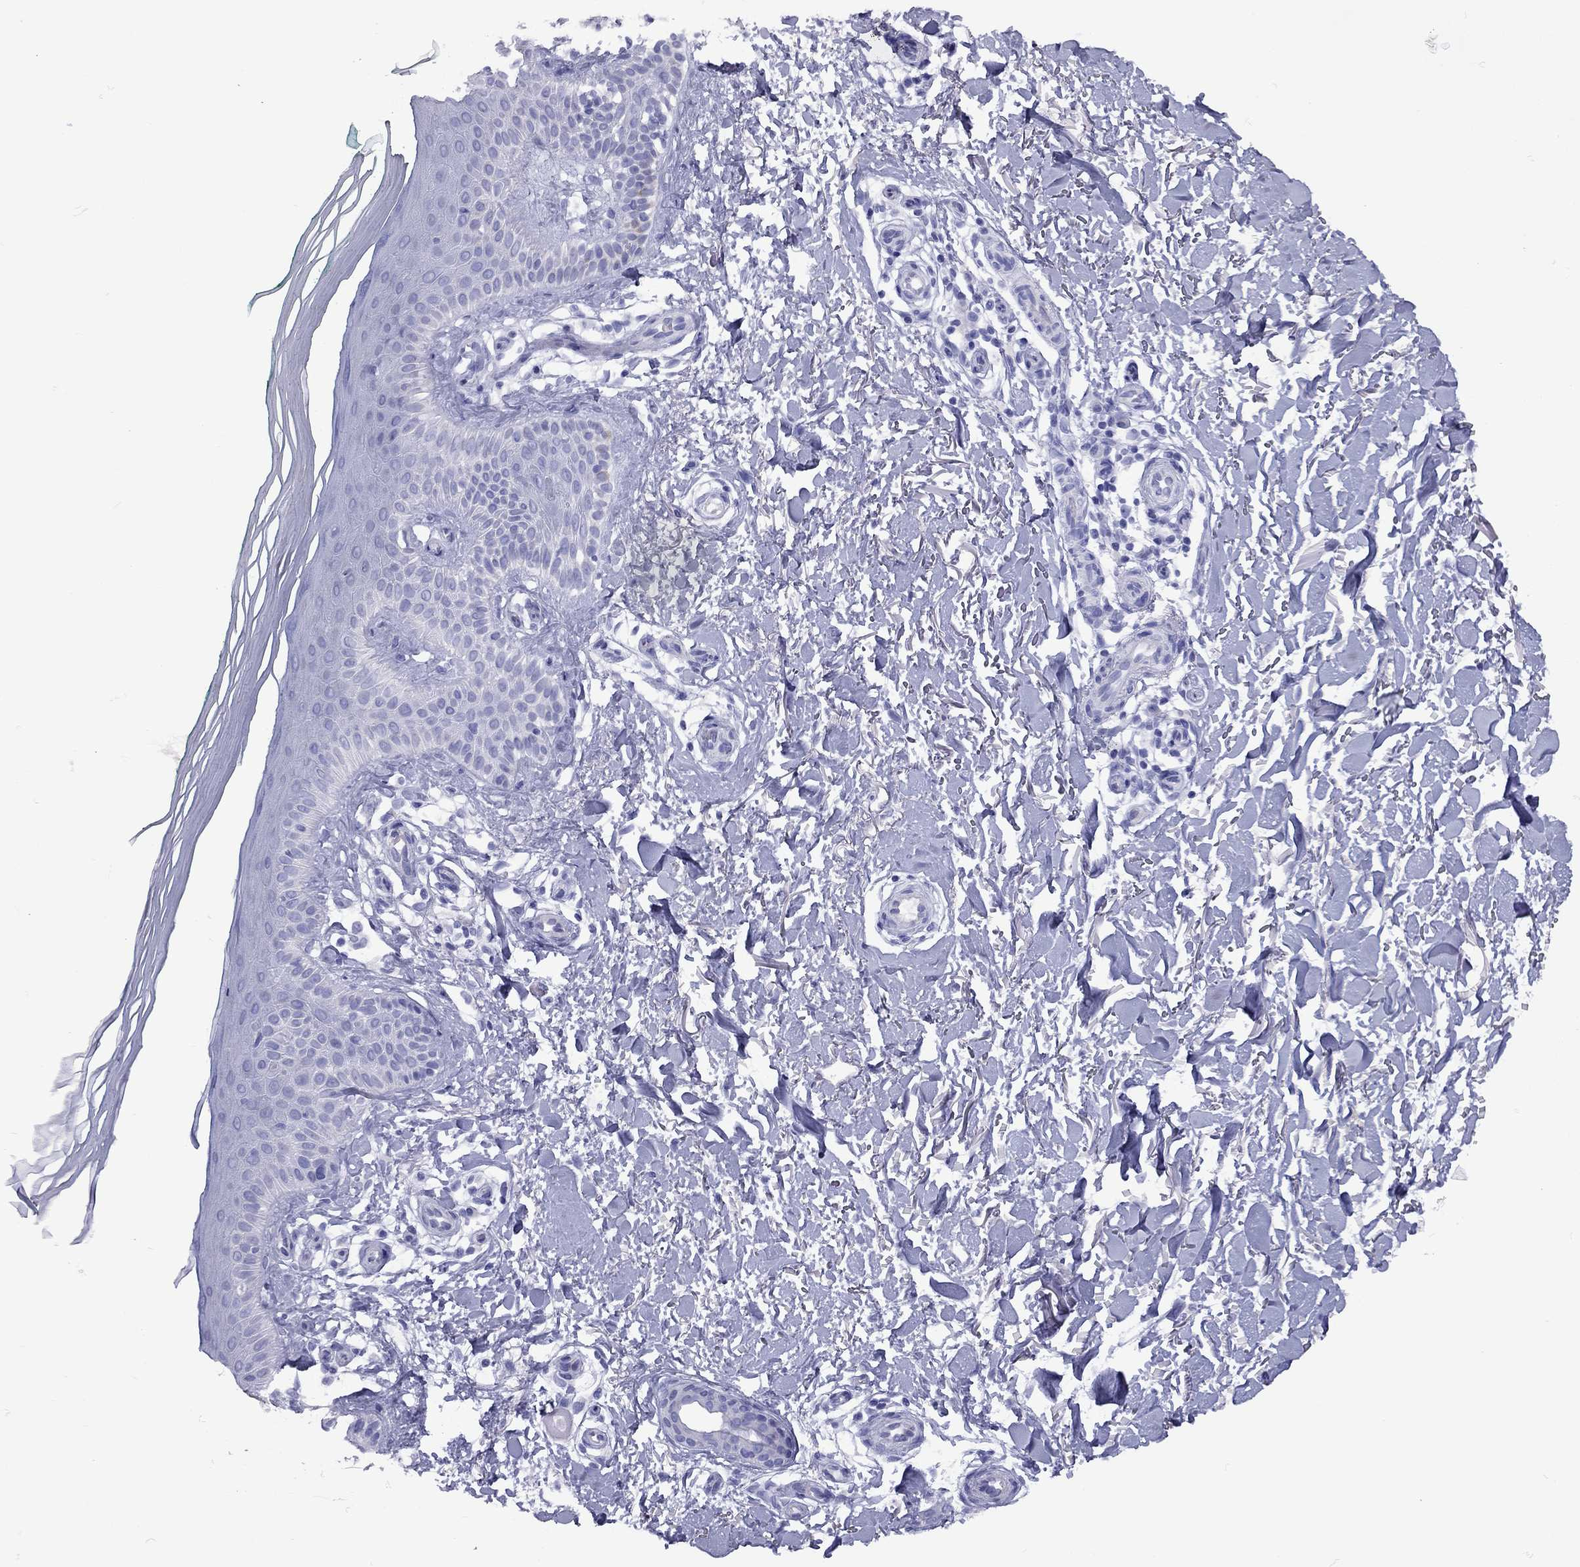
{"staining": {"intensity": "negative", "quantity": "none", "location": "none"}, "tissue": "skin", "cell_type": "Fibroblasts", "image_type": "normal", "snomed": [{"axis": "morphology", "description": "Normal tissue, NOS"}, {"axis": "morphology", "description": "Inflammation, NOS"}, {"axis": "morphology", "description": "Fibrosis, NOS"}, {"axis": "topography", "description": "Skin"}], "caption": "Human skin stained for a protein using immunohistochemistry (IHC) reveals no positivity in fibroblasts.", "gene": "FSCN3", "patient": {"sex": "male", "age": 71}}